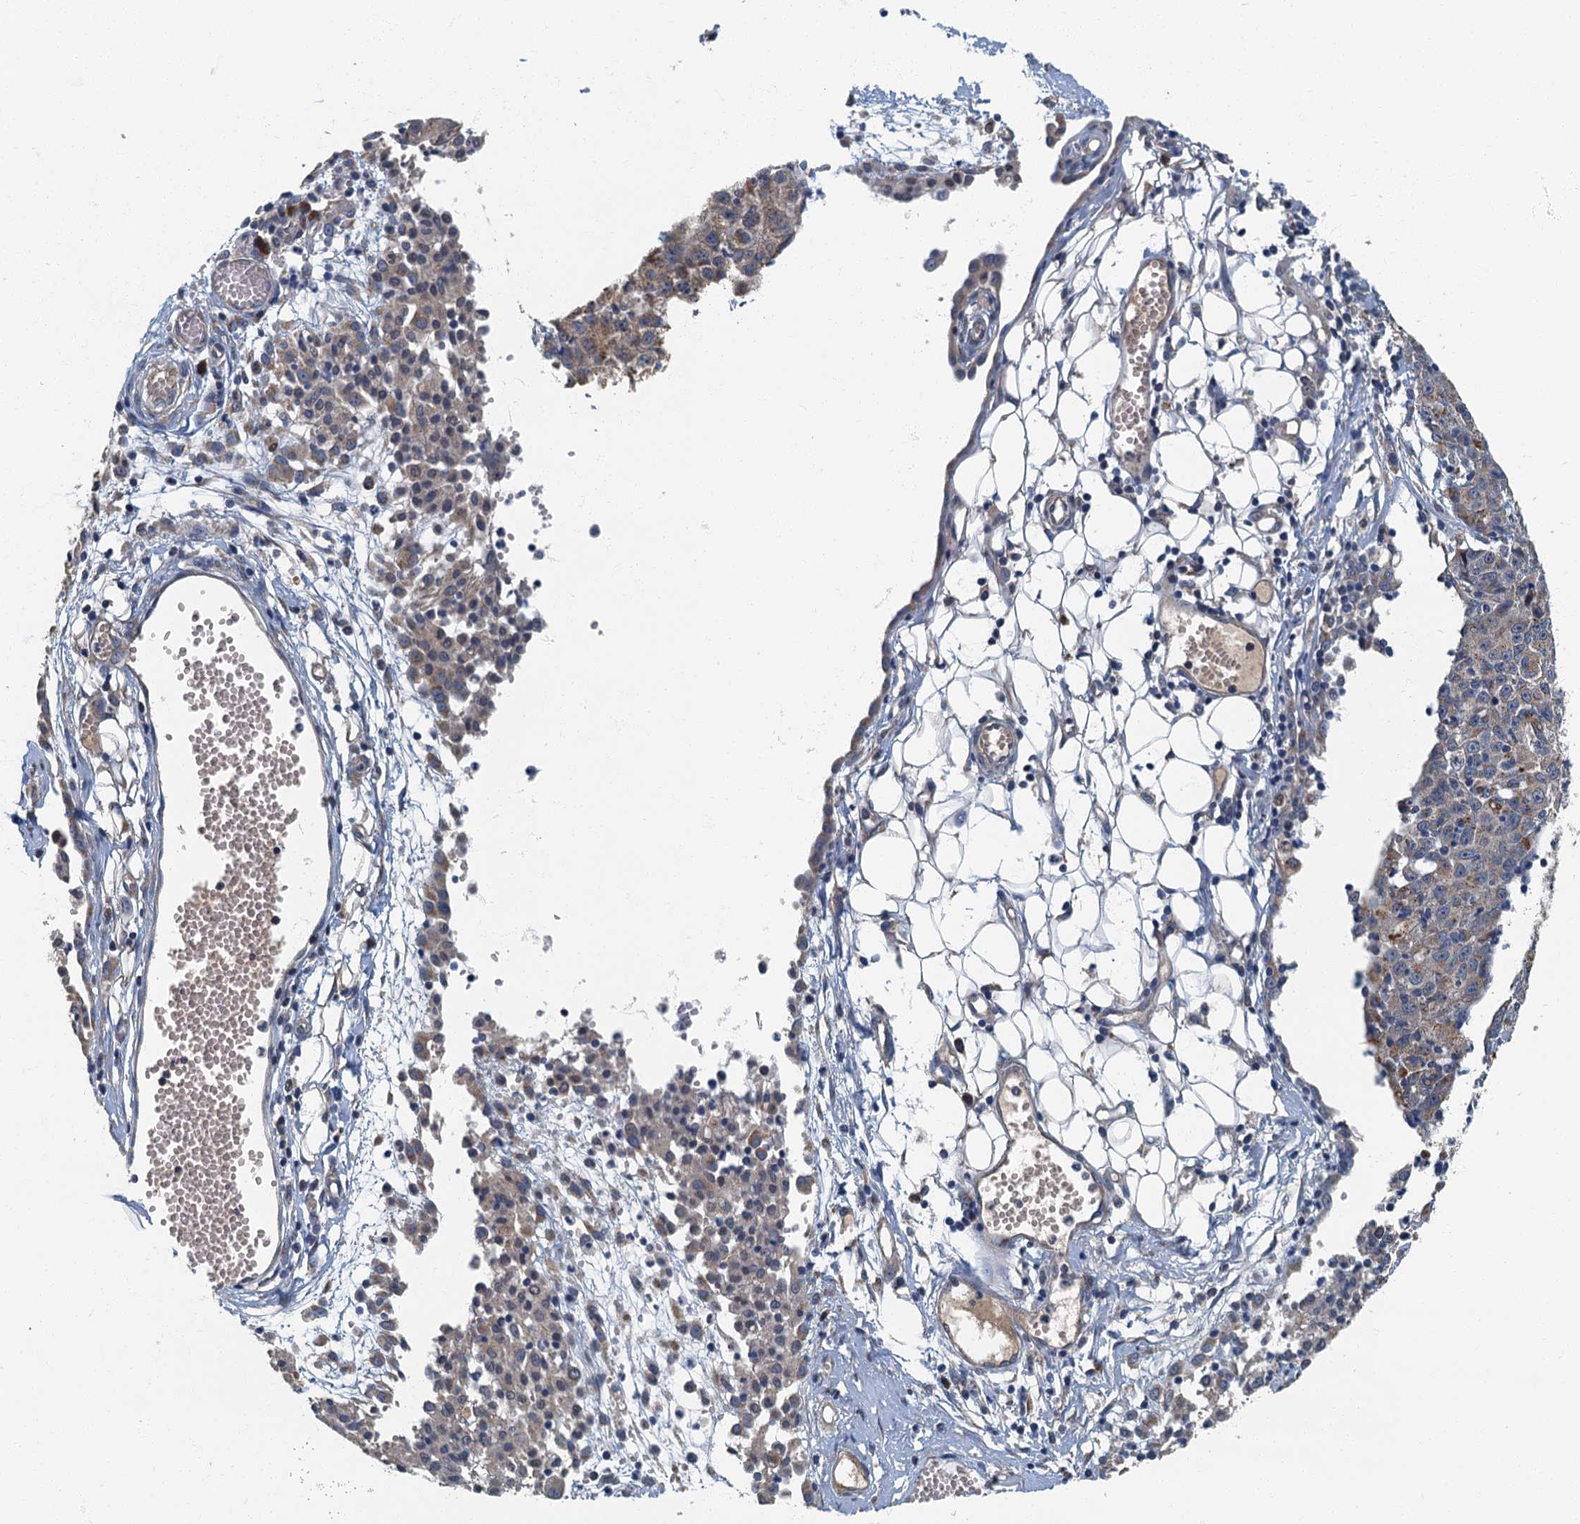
{"staining": {"intensity": "weak", "quantity": "25%-75%", "location": "cytoplasmic/membranous"}, "tissue": "ovarian cancer", "cell_type": "Tumor cells", "image_type": "cancer", "snomed": [{"axis": "morphology", "description": "Carcinoma, endometroid"}, {"axis": "topography", "description": "Ovary"}], "caption": "A micrograph of ovarian endometroid carcinoma stained for a protein shows weak cytoplasmic/membranous brown staining in tumor cells.", "gene": "DDX49", "patient": {"sex": "female", "age": 42}}